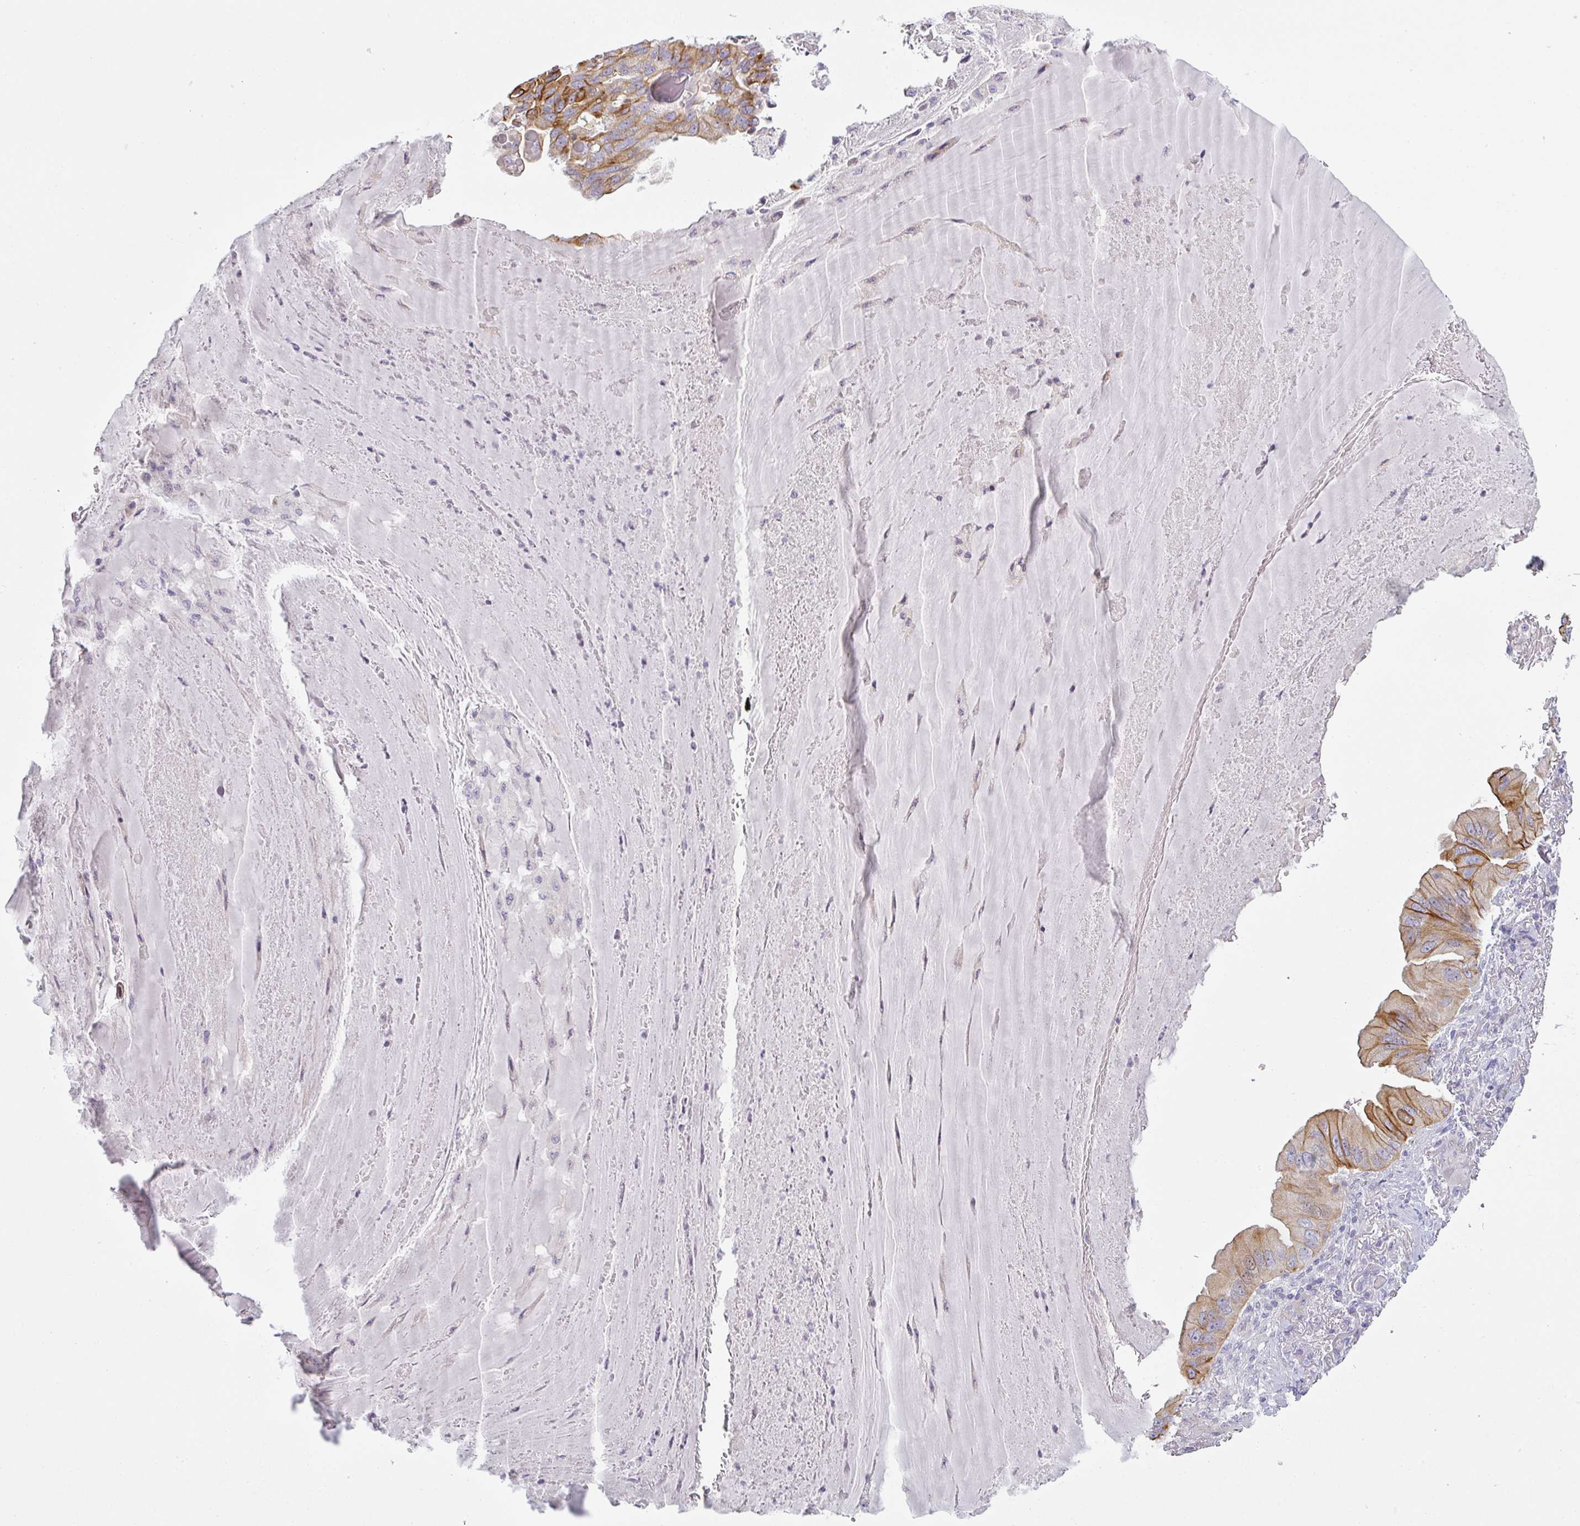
{"staining": {"intensity": "moderate", "quantity": ">75%", "location": "cytoplasmic/membranous"}, "tissue": "lung cancer", "cell_type": "Tumor cells", "image_type": "cancer", "snomed": [{"axis": "morphology", "description": "Adenocarcinoma, NOS"}, {"axis": "topography", "description": "Lung"}], "caption": "Tumor cells display moderate cytoplasmic/membranous positivity in about >75% of cells in lung adenocarcinoma.", "gene": "SIRPB2", "patient": {"sex": "female", "age": 69}}